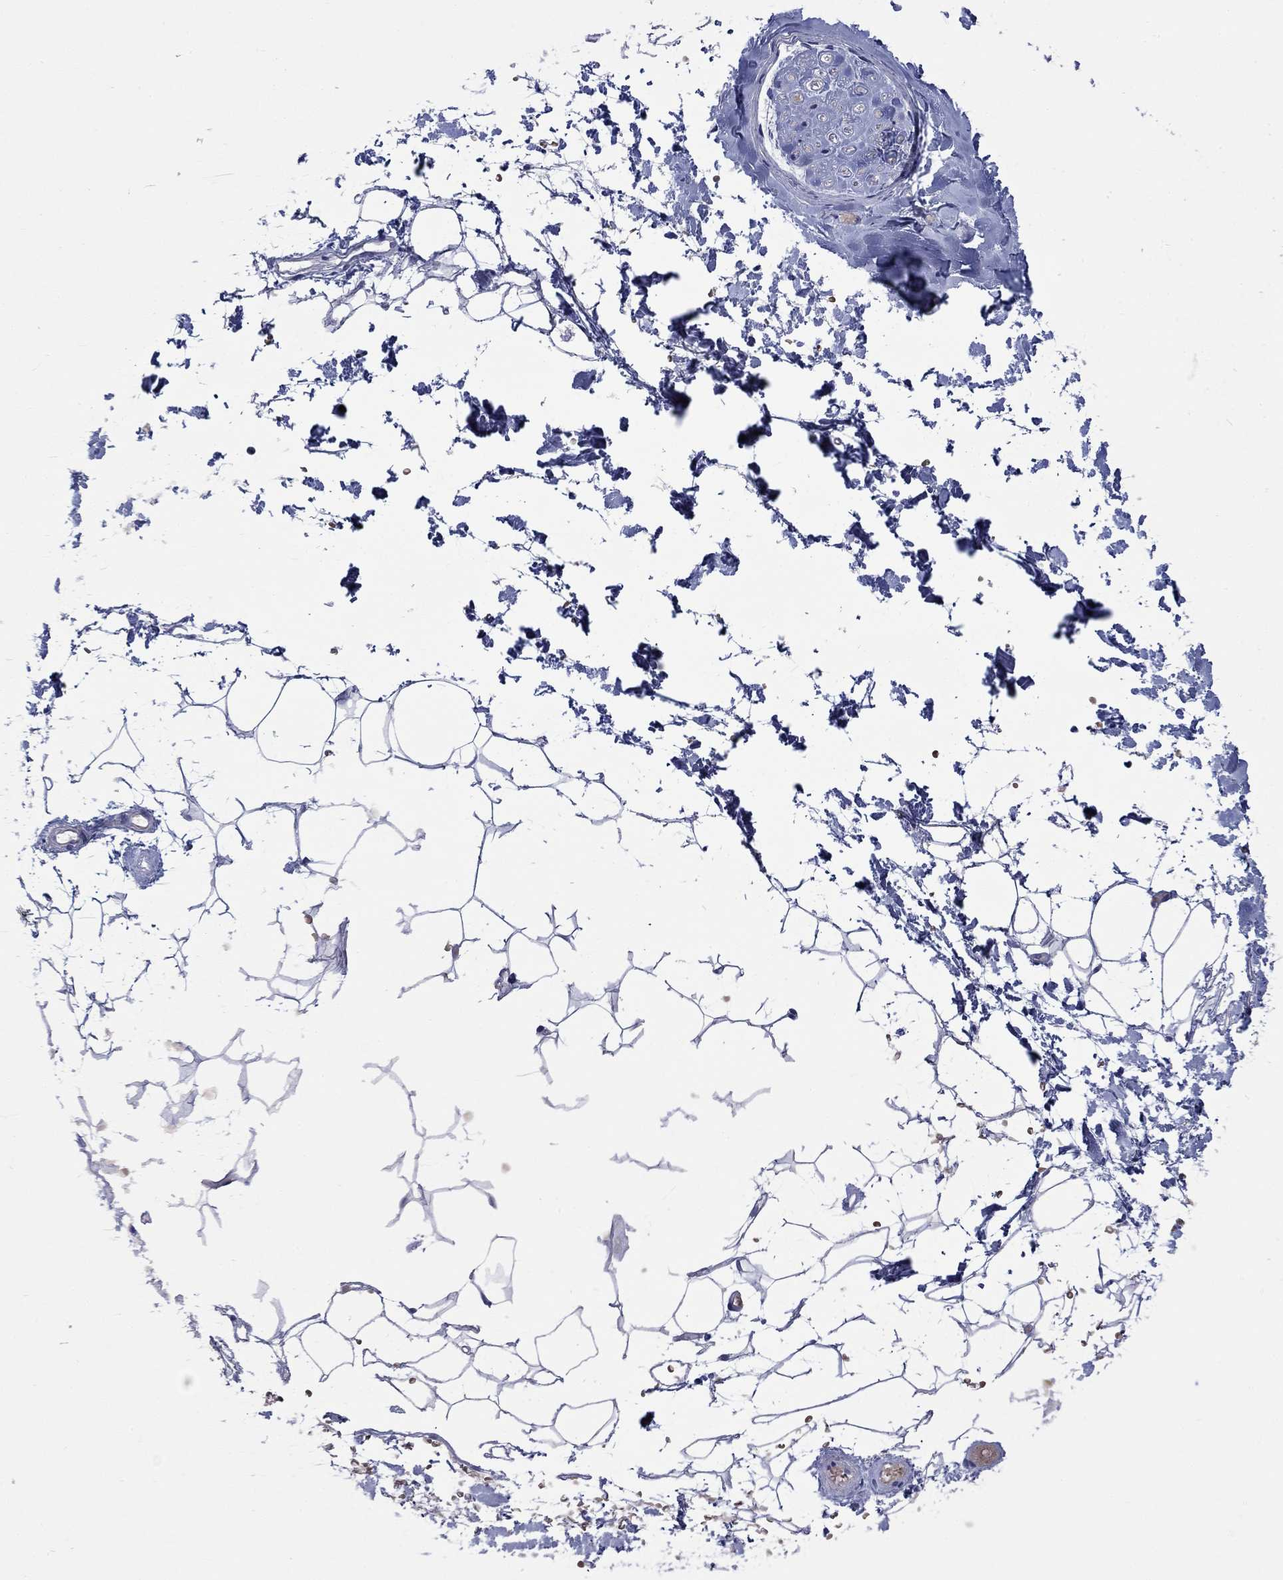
{"staining": {"intensity": "negative", "quantity": "none", "location": "none"}, "tissue": "adipose tissue", "cell_type": "Adipocytes", "image_type": "normal", "snomed": [{"axis": "morphology", "description": "Normal tissue, NOS"}, {"axis": "topography", "description": "Skin"}, {"axis": "topography", "description": "Peripheral nerve tissue"}], "caption": "An IHC image of benign adipose tissue is shown. There is no staining in adipocytes of adipose tissue.", "gene": "PTPRZ1", "patient": {"sex": "female", "age": 56}}